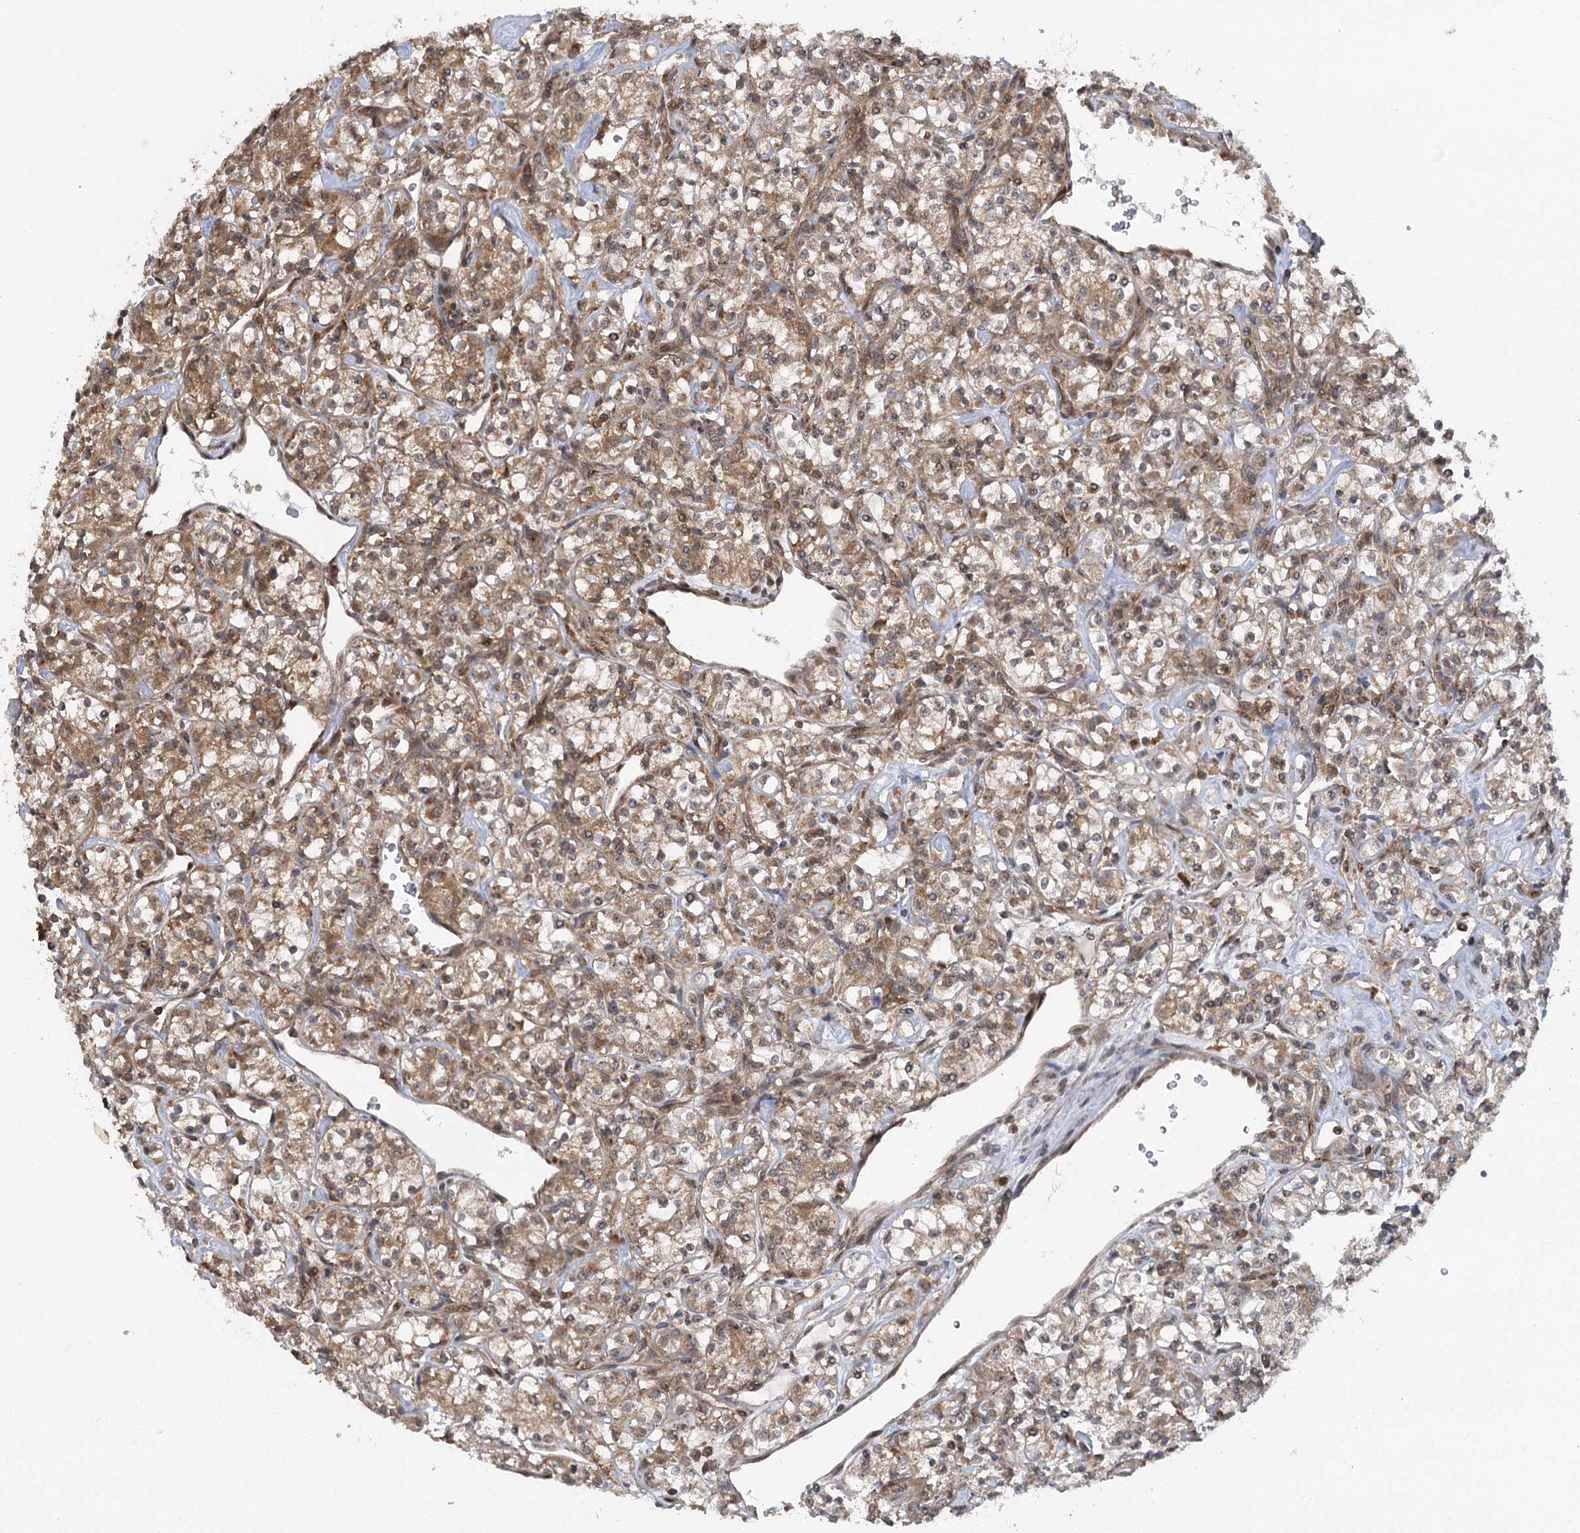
{"staining": {"intensity": "moderate", "quantity": ">75%", "location": "cytoplasmic/membranous"}, "tissue": "renal cancer", "cell_type": "Tumor cells", "image_type": "cancer", "snomed": [{"axis": "morphology", "description": "Adenocarcinoma, NOS"}, {"axis": "topography", "description": "Kidney"}], "caption": "Tumor cells demonstrate medium levels of moderate cytoplasmic/membranous expression in about >75% of cells in renal adenocarcinoma.", "gene": "C12orf4", "patient": {"sex": "male", "age": 77}}